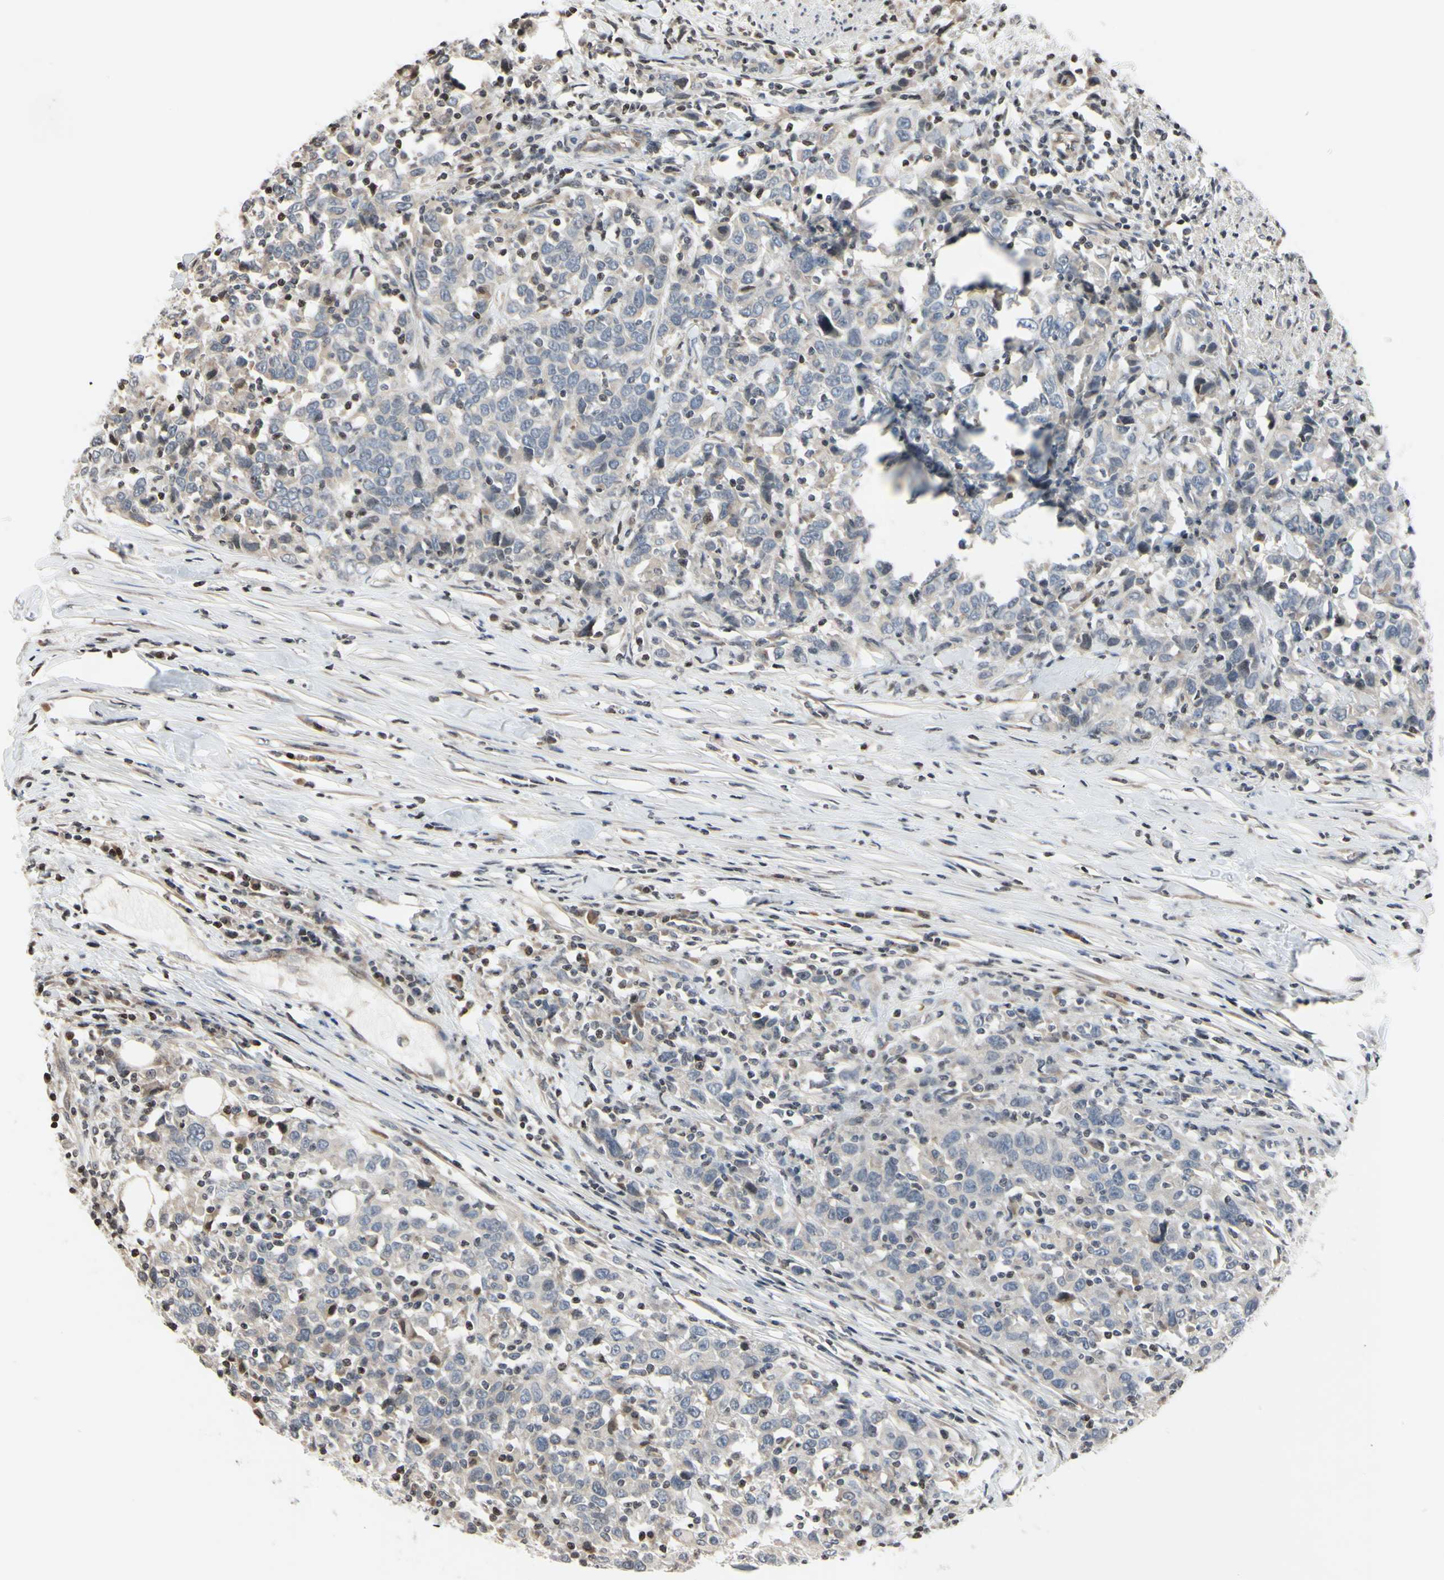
{"staining": {"intensity": "weak", "quantity": "<25%", "location": "cytoplasmic/membranous"}, "tissue": "urothelial cancer", "cell_type": "Tumor cells", "image_type": "cancer", "snomed": [{"axis": "morphology", "description": "Urothelial carcinoma, High grade"}, {"axis": "topography", "description": "Urinary bladder"}], "caption": "High power microscopy image of an IHC micrograph of urothelial carcinoma (high-grade), revealing no significant staining in tumor cells.", "gene": "ARG1", "patient": {"sex": "male", "age": 61}}